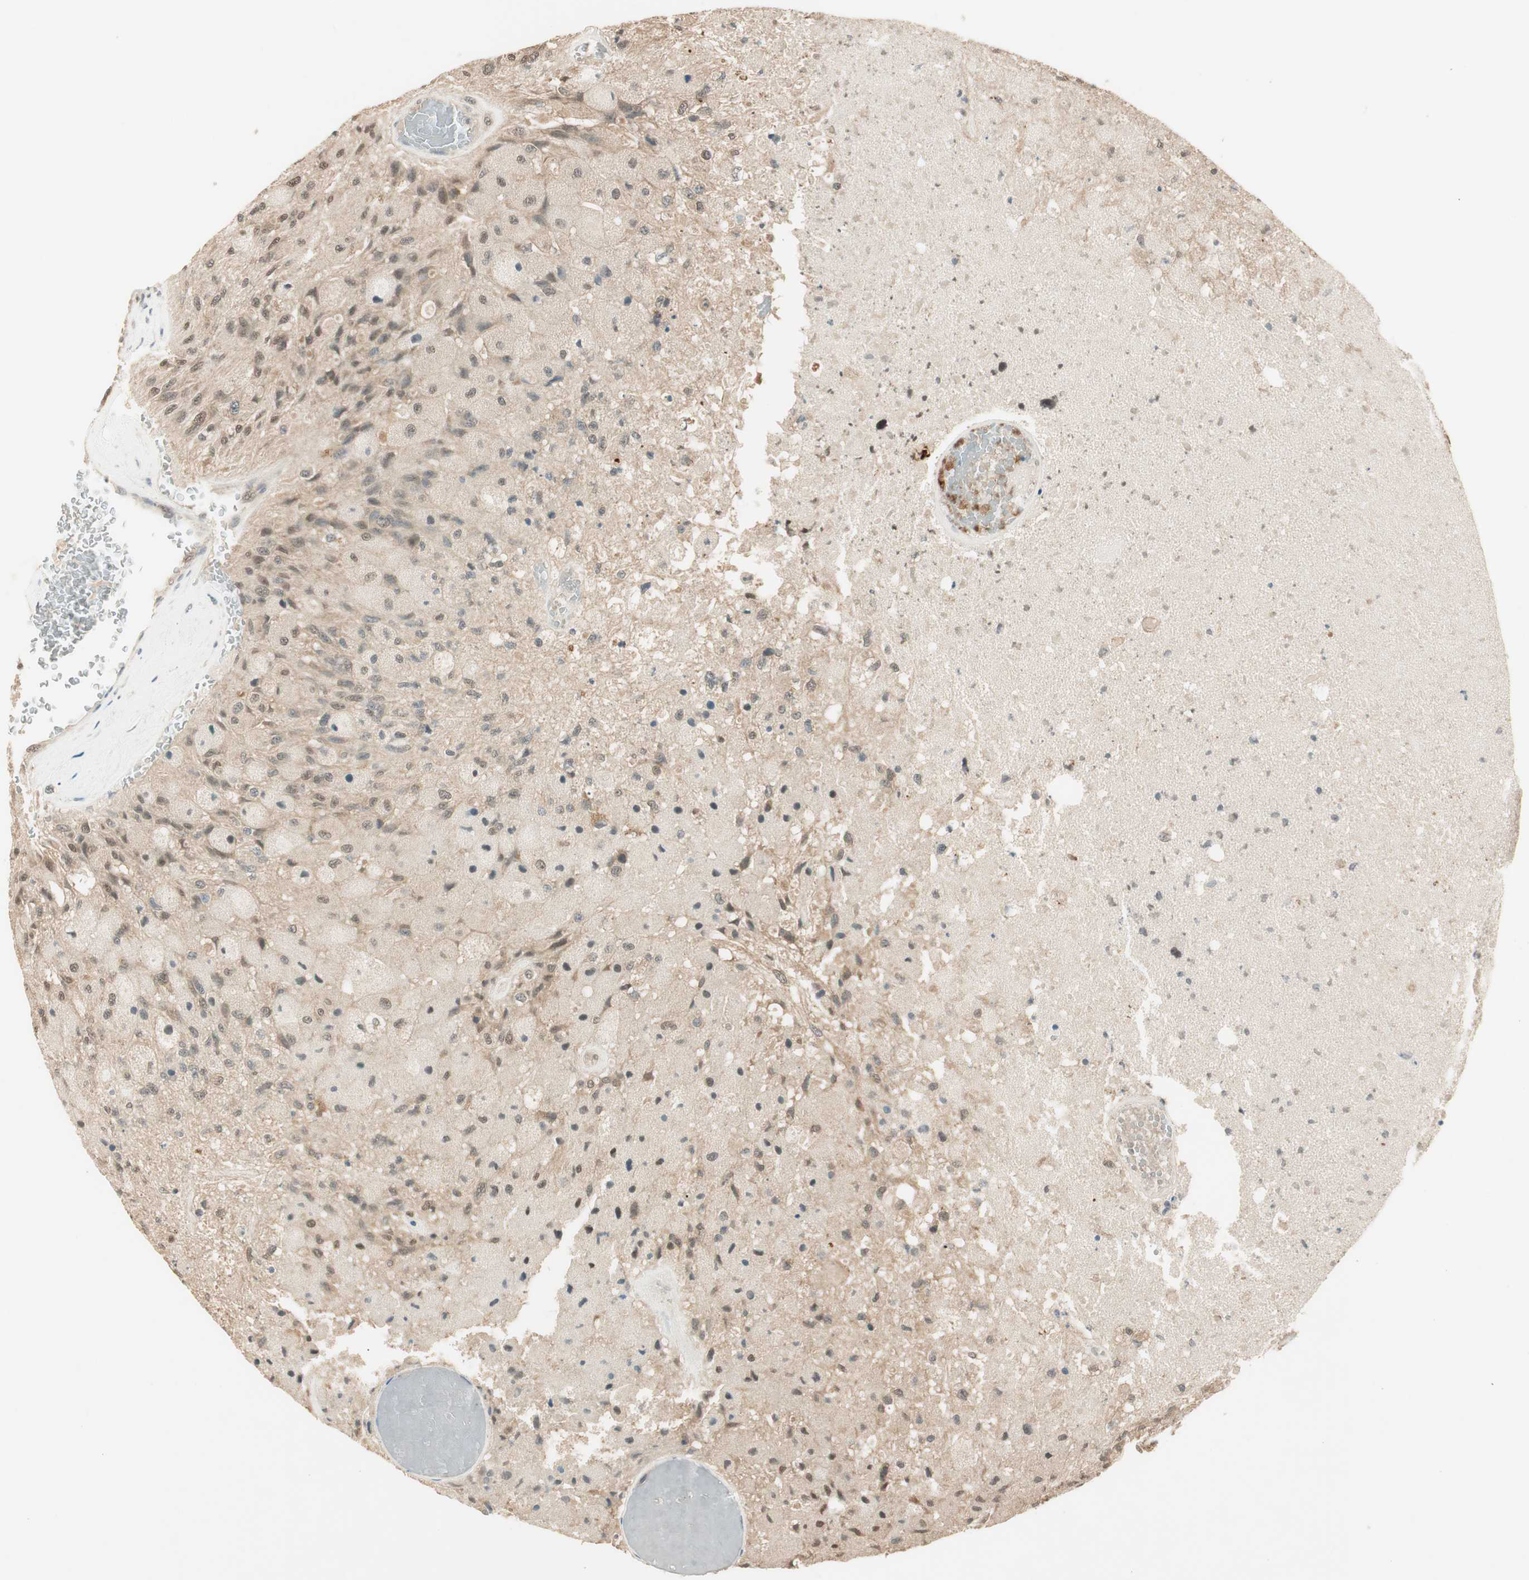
{"staining": {"intensity": "weak", "quantity": "25%-75%", "location": "cytoplasmic/membranous"}, "tissue": "glioma", "cell_type": "Tumor cells", "image_type": "cancer", "snomed": [{"axis": "morphology", "description": "Normal tissue, NOS"}, {"axis": "morphology", "description": "Glioma, malignant, High grade"}, {"axis": "topography", "description": "Cerebral cortex"}], "caption": "Glioma stained for a protein demonstrates weak cytoplasmic/membranous positivity in tumor cells.", "gene": "USP5", "patient": {"sex": "male", "age": 77}}